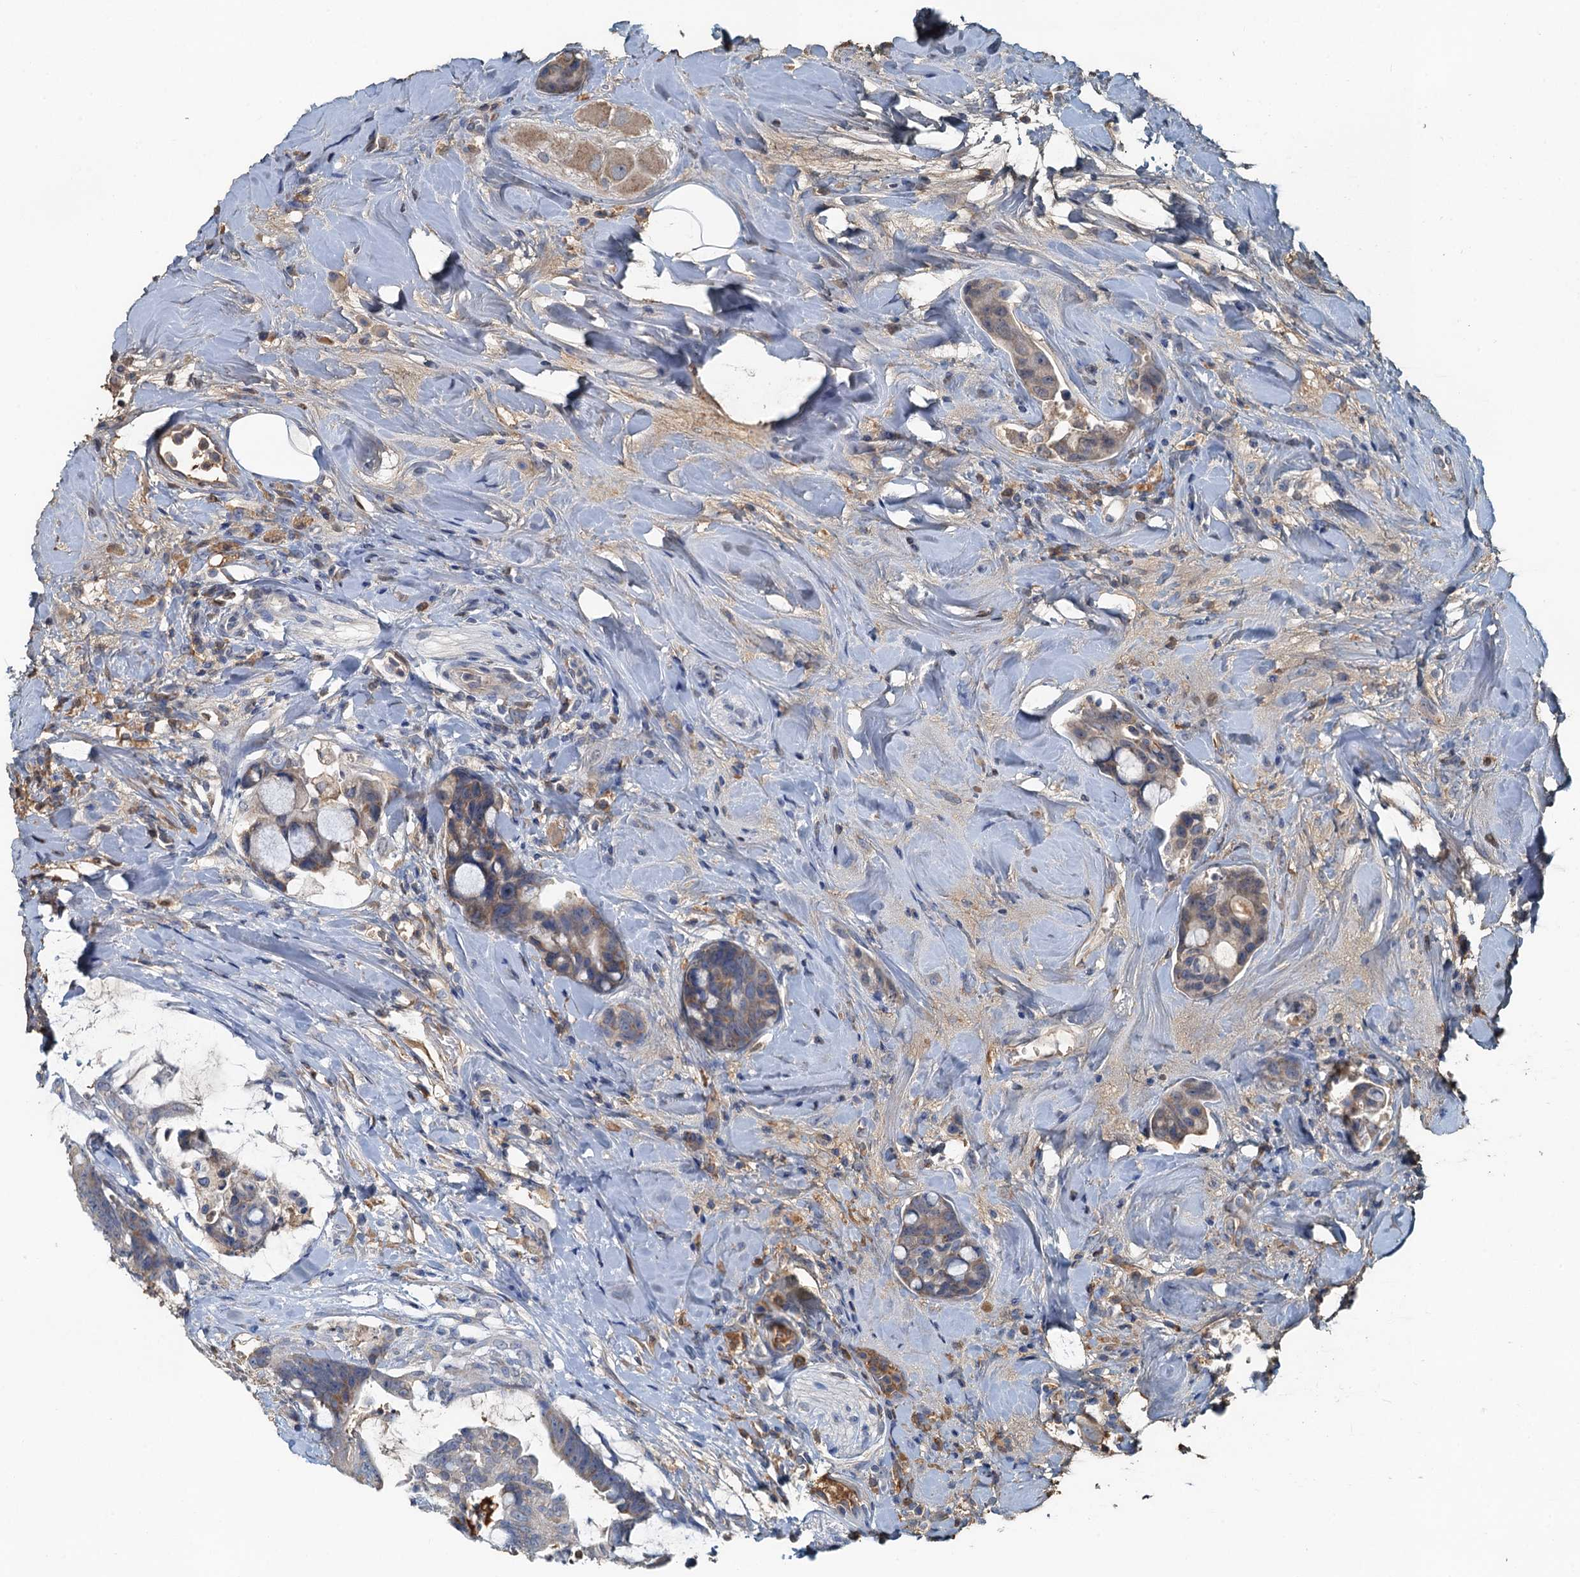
{"staining": {"intensity": "weak", "quantity": ">75%", "location": "cytoplasmic/membranous"}, "tissue": "colorectal cancer", "cell_type": "Tumor cells", "image_type": "cancer", "snomed": [{"axis": "morphology", "description": "Adenocarcinoma, NOS"}, {"axis": "topography", "description": "Colon"}], "caption": "A micrograph showing weak cytoplasmic/membranous positivity in about >75% of tumor cells in adenocarcinoma (colorectal), as visualized by brown immunohistochemical staining.", "gene": "LSM14B", "patient": {"sex": "female", "age": 82}}